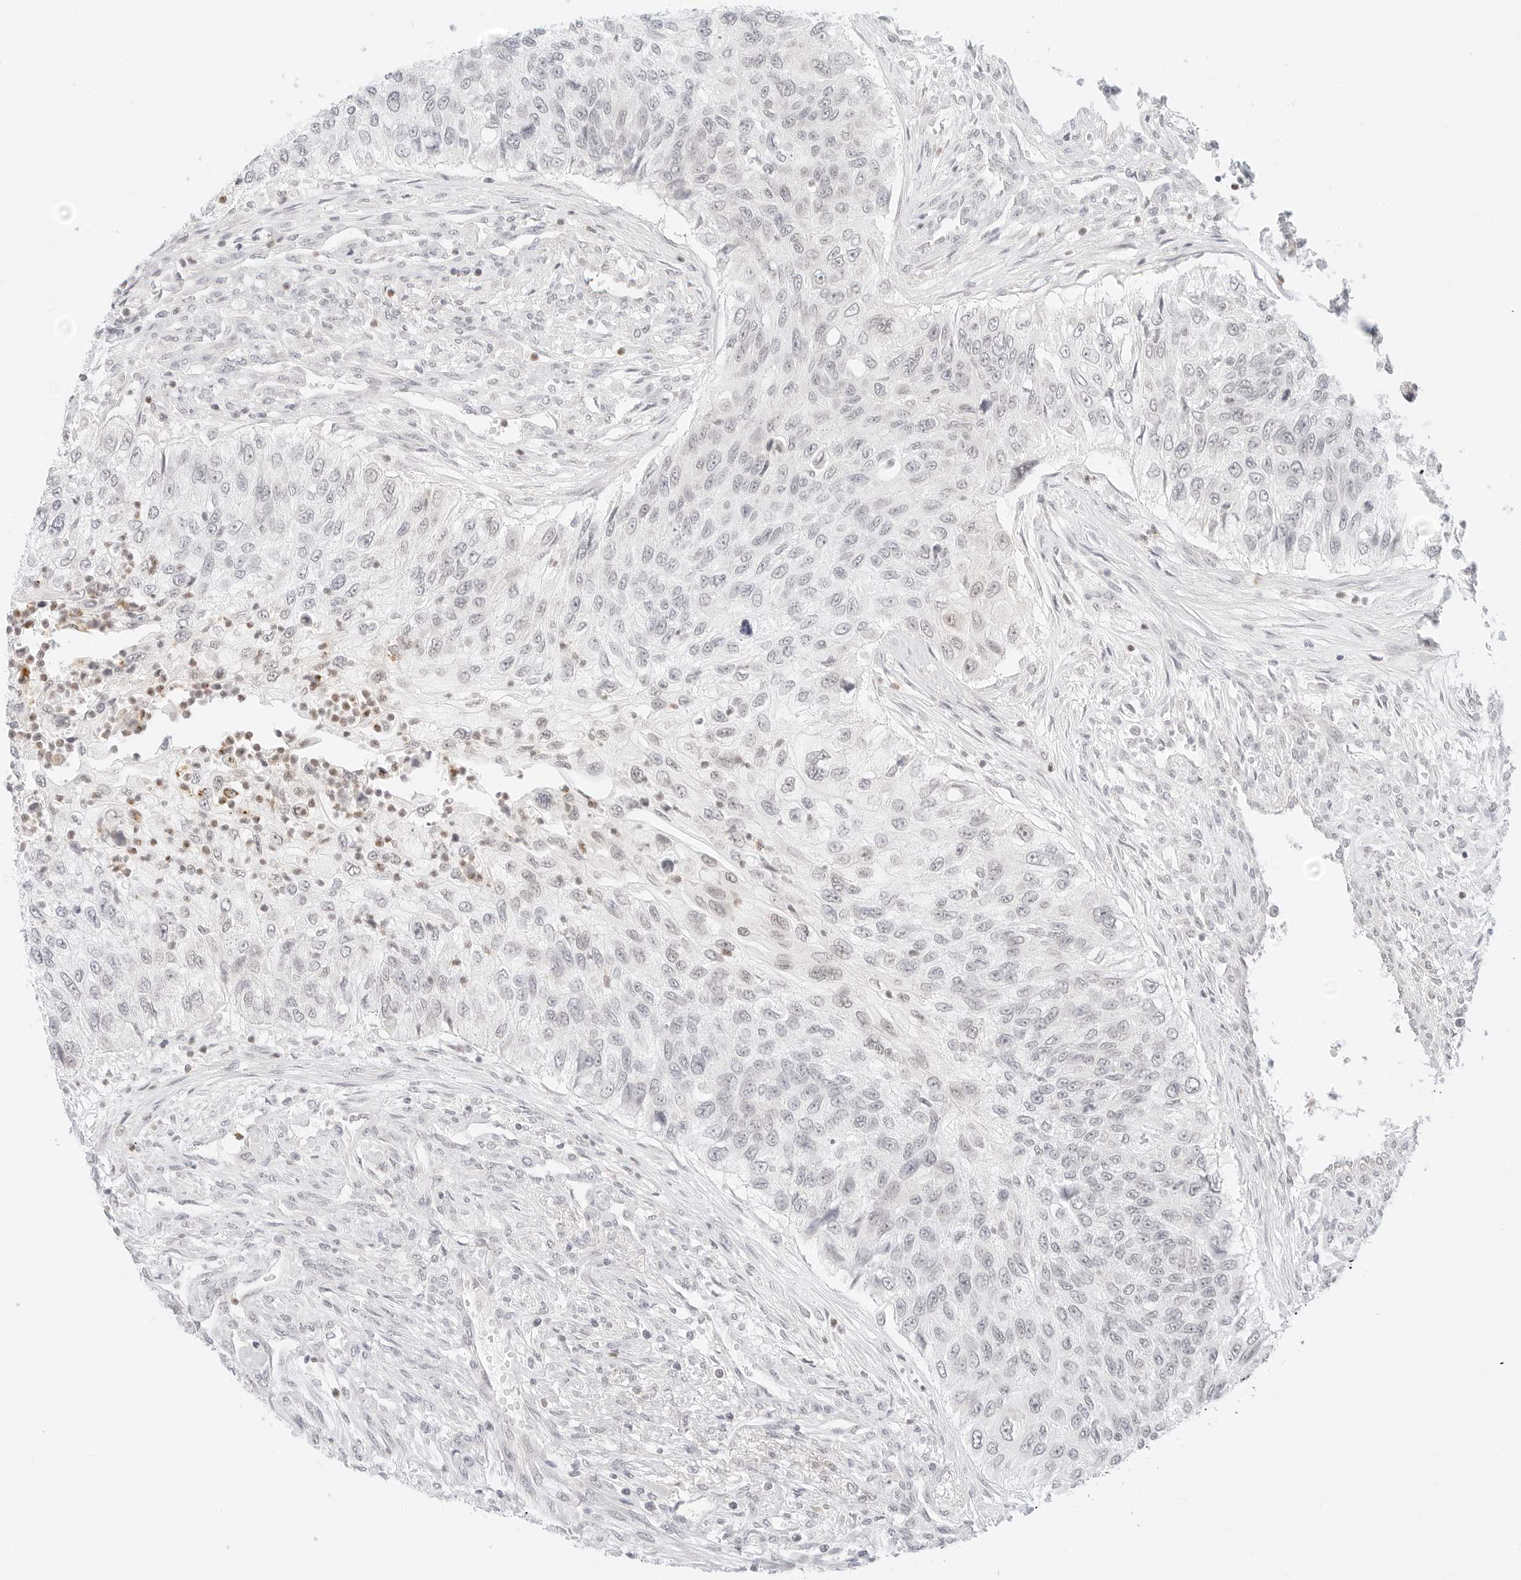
{"staining": {"intensity": "negative", "quantity": "none", "location": "none"}, "tissue": "urothelial cancer", "cell_type": "Tumor cells", "image_type": "cancer", "snomed": [{"axis": "morphology", "description": "Urothelial carcinoma, High grade"}, {"axis": "topography", "description": "Urinary bladder"}], "caption": "Immunohistochemical staining of high-grade urothelial carcinoma exhibits no significant expression in tumor cells. The staining is performed using DAB brown chromogen with nuclei counter-stained in using hematoxylin.", "gene": "POLR3C", "patient": {"sex": "female", "age": 60}}